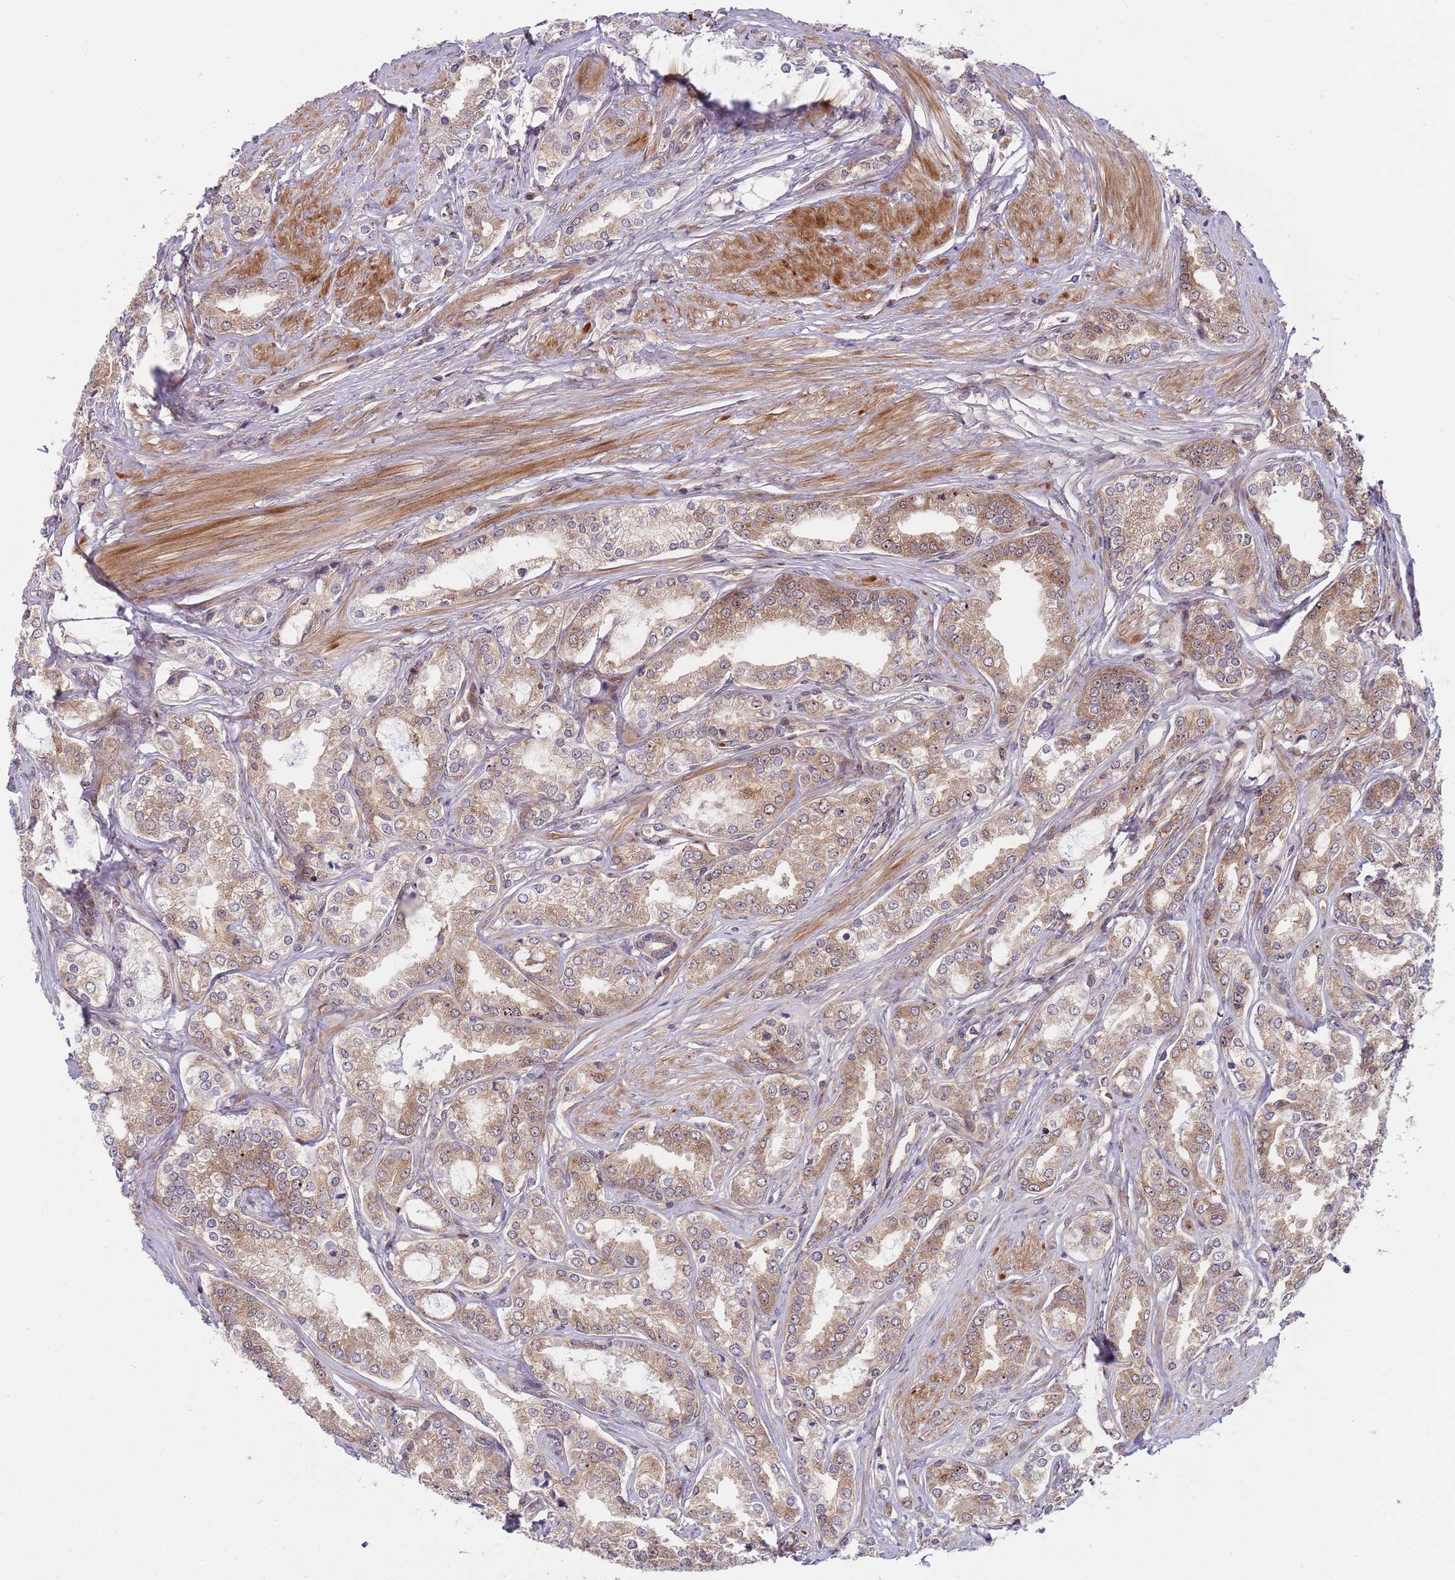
{"staining": {"intensity": "weak", "quantity": ">75%", "location": "cytoplasmic/membranous"}, "tissue": "prostate cancer", "cell_type": "Tumor cells", "image_type": "cancer", "snomed": [{"axis": "morphology", "description": "Adenocarcinoma, High grade"}, {"axis": "topography", "description": "Prostate"}], "caption": "An immunohistochemistry micrograph of tumor tissue is shown. Protein staining in brown shows weak cytoplasmic/membranous positivity in prostate cancer within tumor cells.", "gene": "GGA1", "patient": {"sex": "male", "age": 71}}